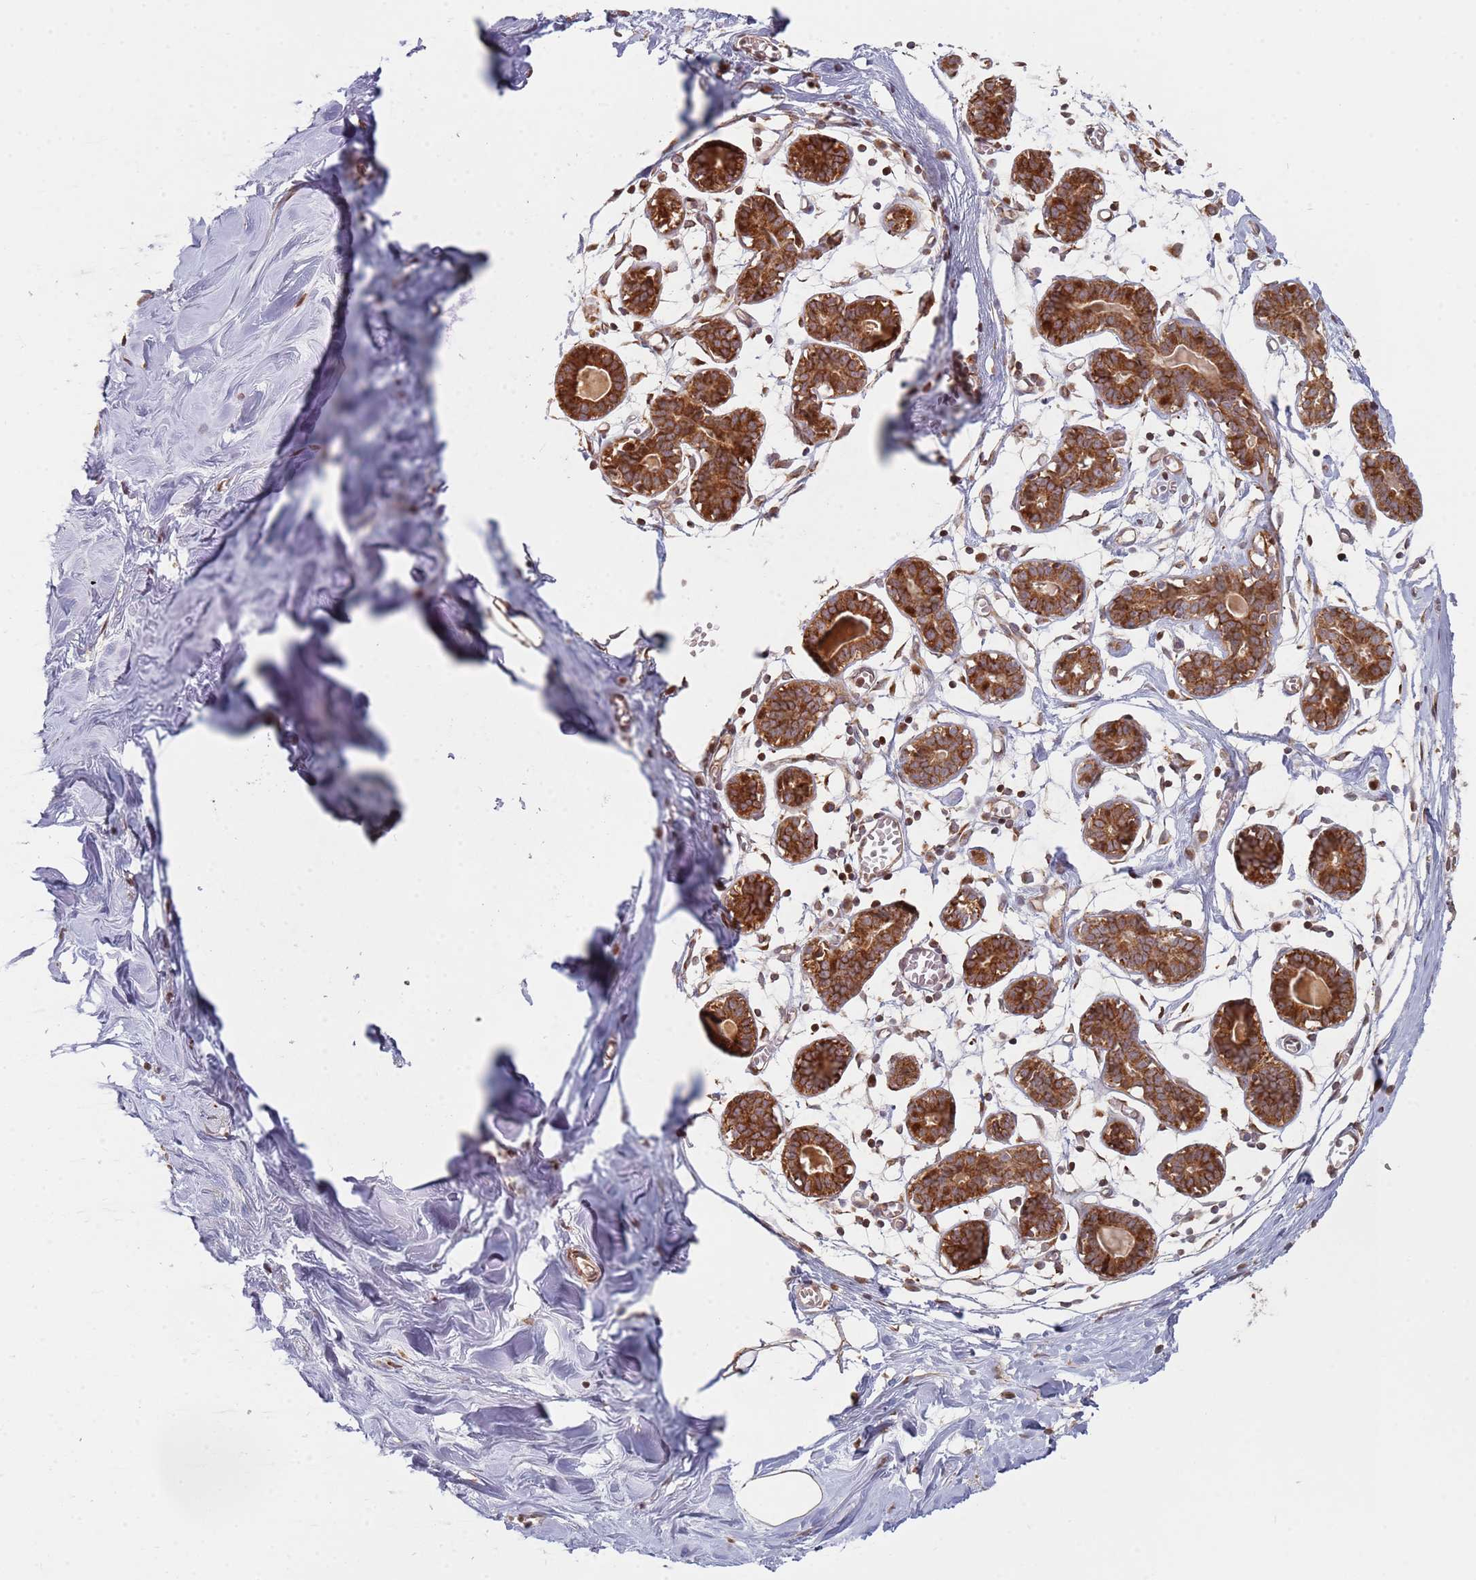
{"staining": {"intensity": "moderate", "quantity": ">75%", "location": "cytoplasmic/membranous"}, "tissue": "breast", "cell_type": "Adipocytes", "image_type": "normal", "snomed": [{"axis": "morphology", "description": "Normal tissue, NOS"}, {"axis": "topography", "description": "Breast"}], "caption": "A medium amount of moderate cytoplasmic/membranous staining is present in about >75% of adipocytes in benign breast.", "gene": "MPEG1", "patient": {"sex": "female", "age": 27}}